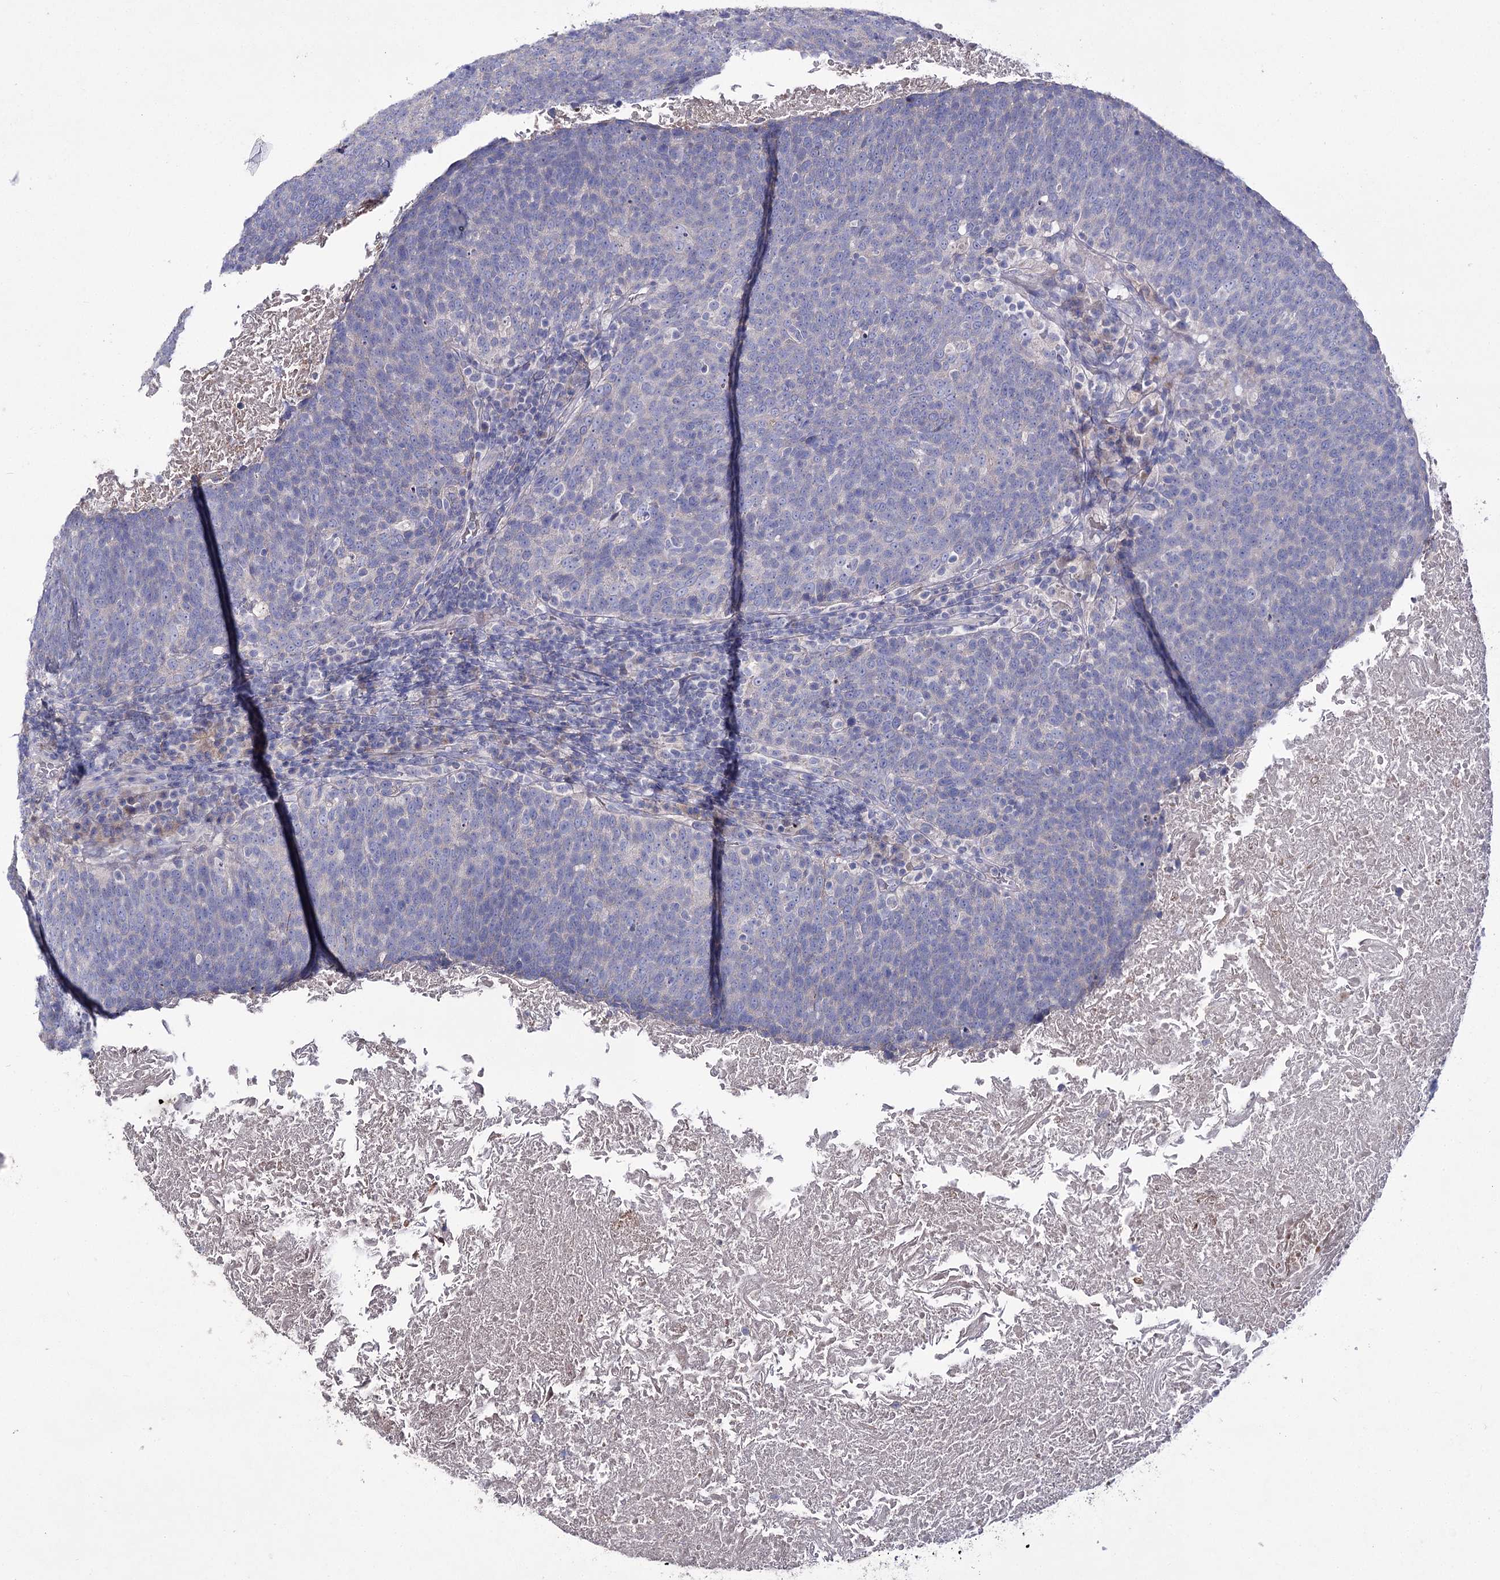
{"staining": {"intensity": "negative", "quantity": "none", "location": "none"}, "tissue": "head and neck cancer", "cell_type": "Tumor cells", "image_type": "cancer", "snomed": [{"axis": "morphology", "description": "Squamous cell carcinoma, NOS"}, {"axis": "morphology", "description": "Squamous cell carcinoma, metastatic, NOS"}, {"axis": "topography", "description": "Lymph node"}, {"axis": "topography", "description": "Head-Neck"}], "caption": "High magnification brightfield microscopy of metastatic squamous cell carcinoma (head and neck) stained with DAB (3,3'-diaminobenzidine) (brown) and counterstained with hematoxylin (blue): tumor cells show no significant expression. (DAB immunohistochemistry (IHC) visualized using brightfield microscopy, high magnification).", "gene": "NRAP", "patient": {"sex": "male", "age": 62}}